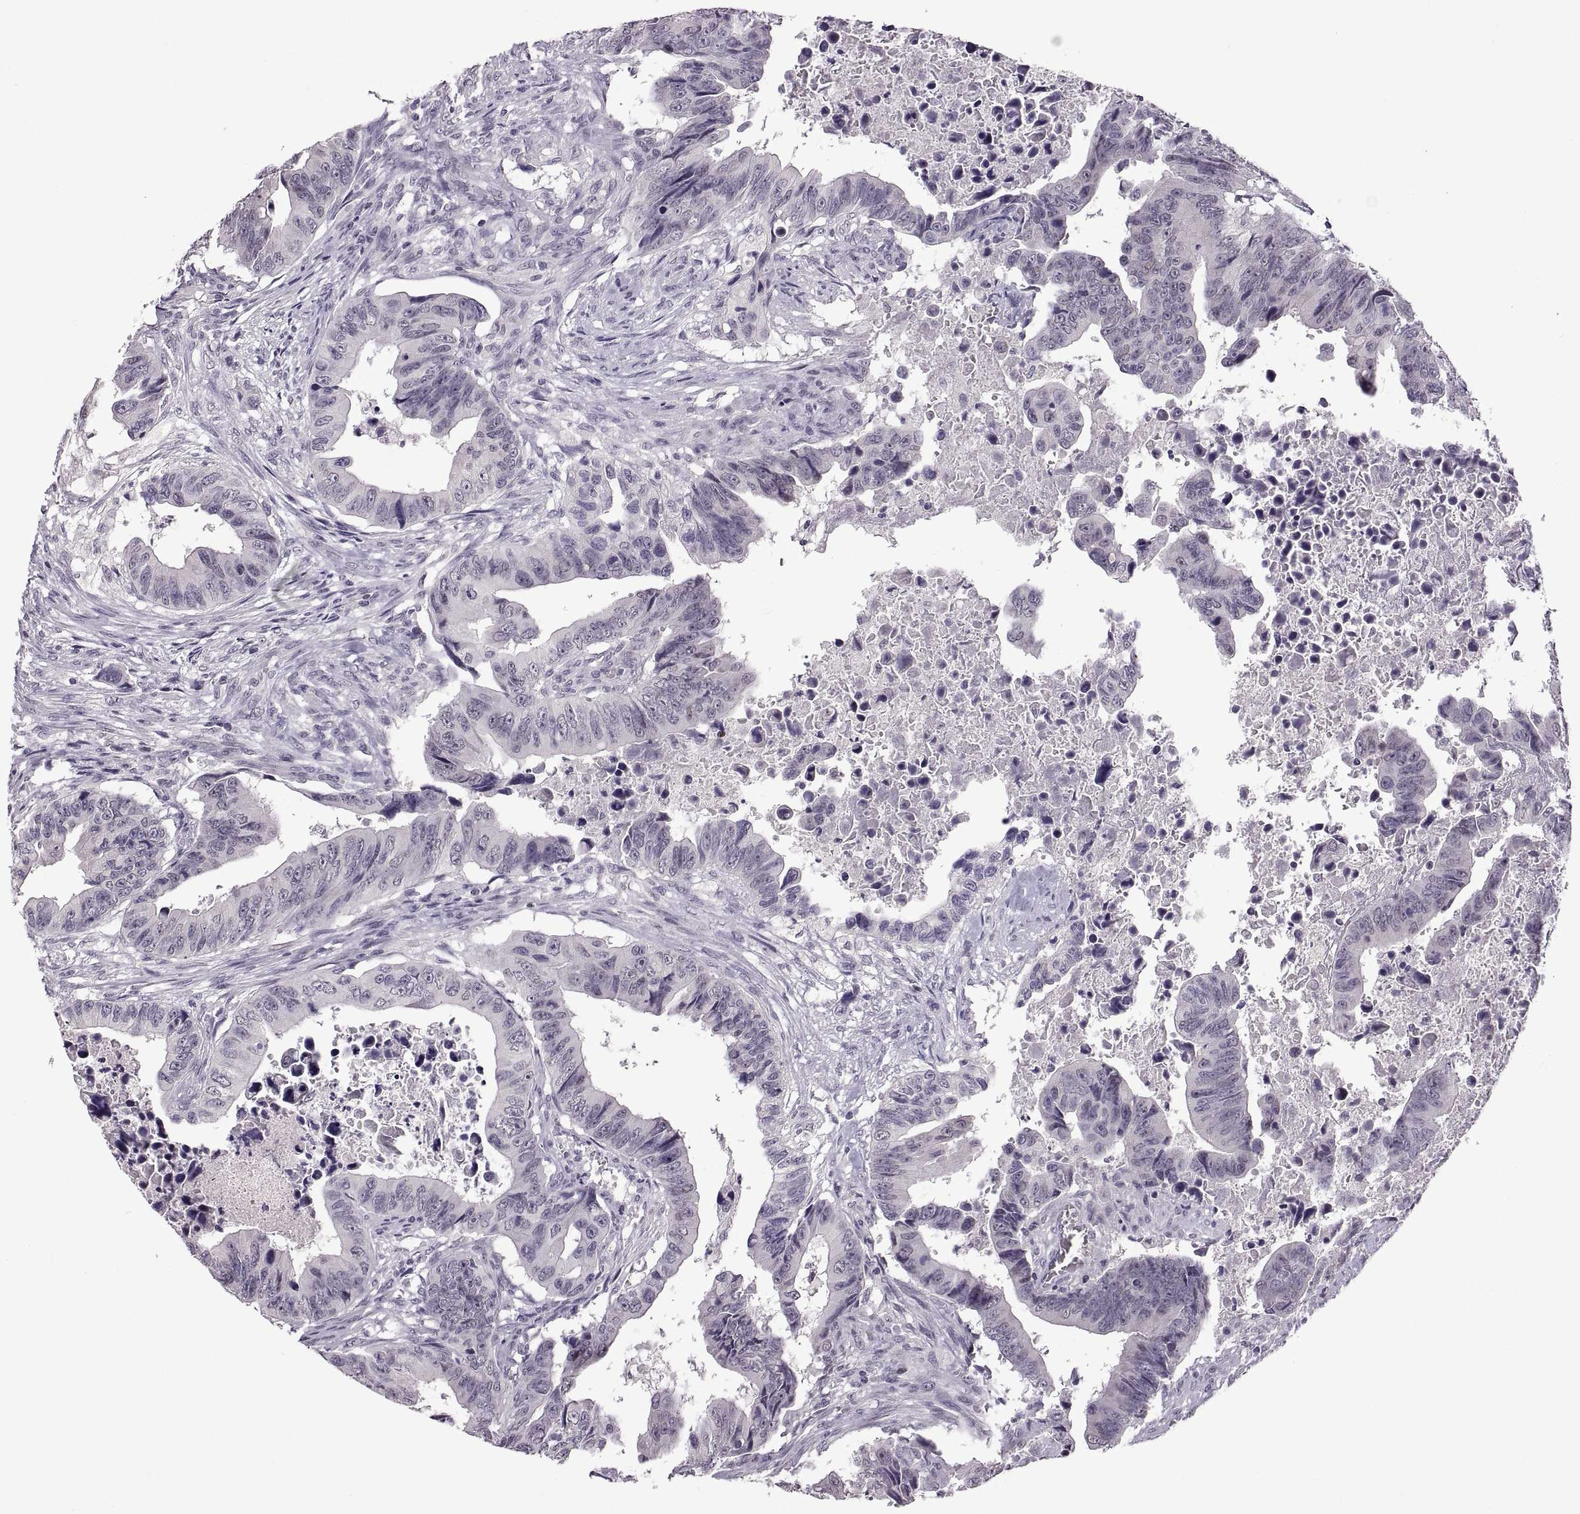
{"staining": {"intensity": "negative", "quantity": "none", "location": "none"}, "tissue": "colorectal cancer", "cell_type": "Tumor cells", "image_type": "cancer", "snomed": [{"axis": "morphology", "description": "Adenocarcinoma, NOS"}, {"axis": "topography", "description": "Colon"}], "caption": "Immunohistochemical staining of human colorectal cancer (adenocarcinoma) demonstrates no significant positivity in tumor cells. (DAB immunohistochemistry (IHC) with hematoxylin counter stain).", "gene": "NEK2", "patient": {"sex": "female", "age": 87}}